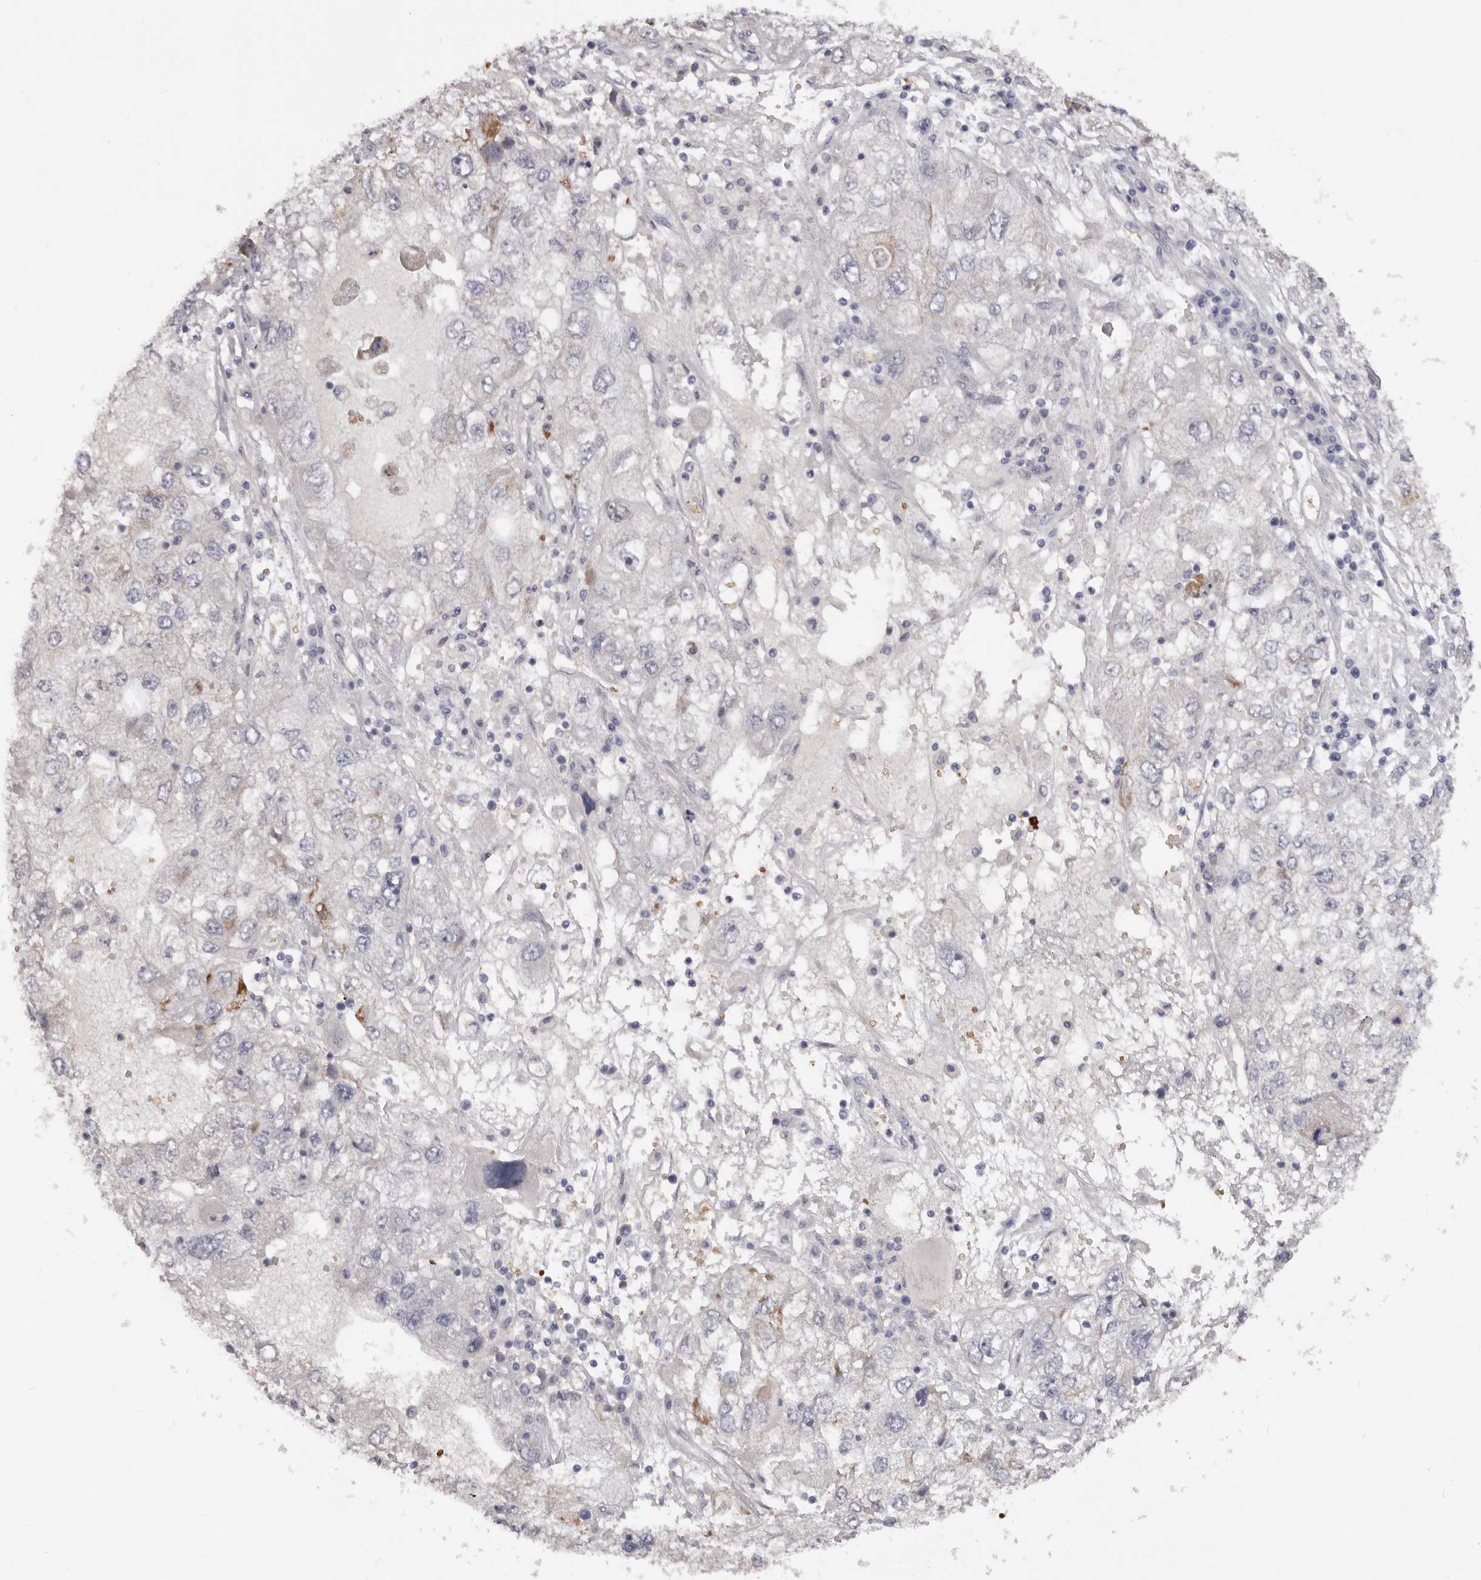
{"staining": {"intensity": "negative", "quantity": "none", "location": "none"}, "tissue": "endometrial cancer", "cell_type": "Tumor cells", "image_type": "cancer", "snomed": [{"axis": "morphology", "description": "Adenocarcinoma, NOS"}, {"axis": "topography", "description": "Endometrium"}], "caption": "DAB immunohistochemical staining of endometrial cancer (adenocarcinoma) exhibits no significant expression in tumor cells. (Stains: DAB (3,3'-diaminobenzidine) immunohistochemistry (IHC) with hematoxylin counter stain, Microscopy: brightfield microscopy at high magnification).", "gene": "TNR", "patient": {"sex": "female", "age": 49}}